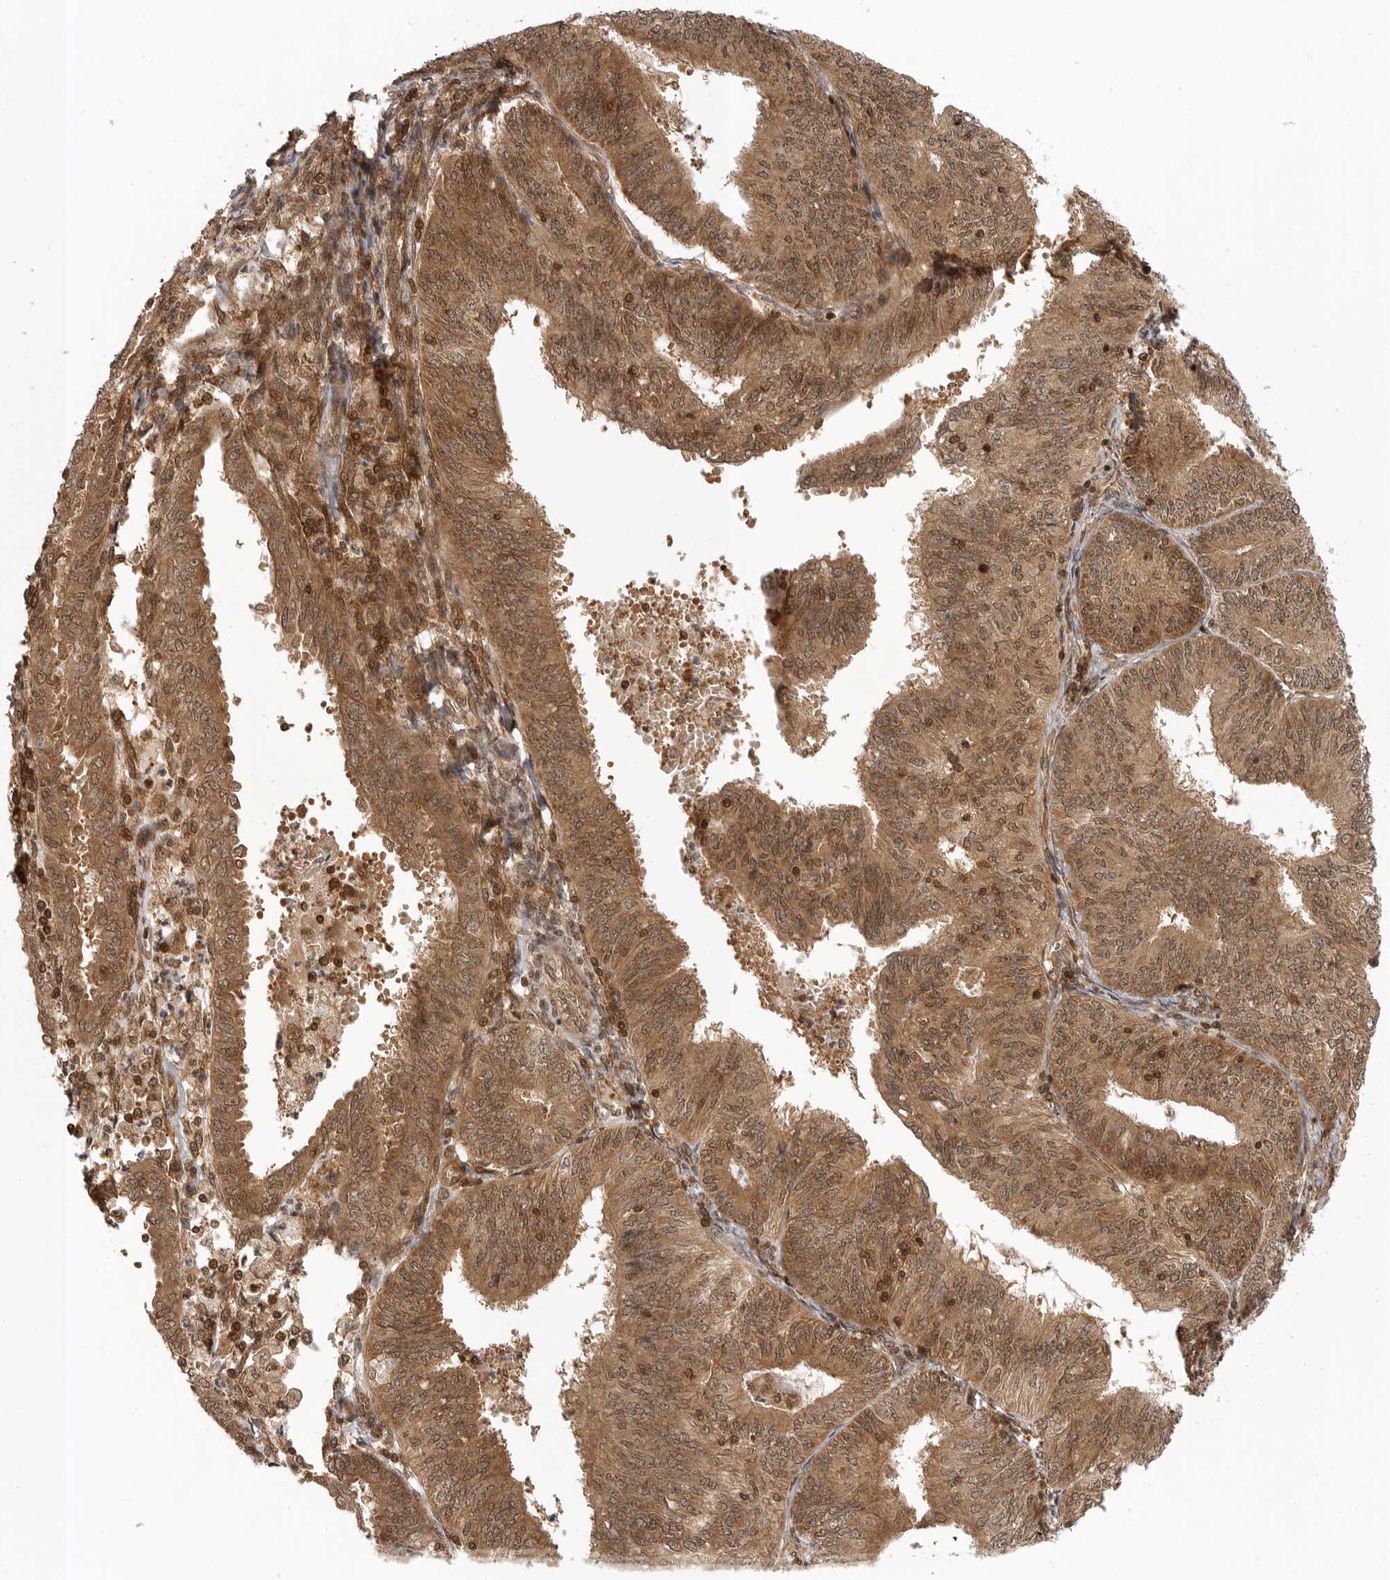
{"staining": {"intensity": "strong", "quantity": ">75%", "location": "cytoplasmic/membranous,nuclear"}, "tissue": "endometrial cancer", "cell_type": "Tumor cells", "image_type": "cancer", "snomed": [{"axis": "morphology", "description": "Adenocarcinoma, NOS"}, {"axis": "topography", "description": "Endometrium"}], "caption": "The micrograph exhibits staining of adenocarcinoma (endometrial), revealing strong cytoplasmic/membranous and nuclear protein expression (brown color) within tumor cells.", "gene": "SZRD1", "patient": {"sex": "female", "age": 58}}